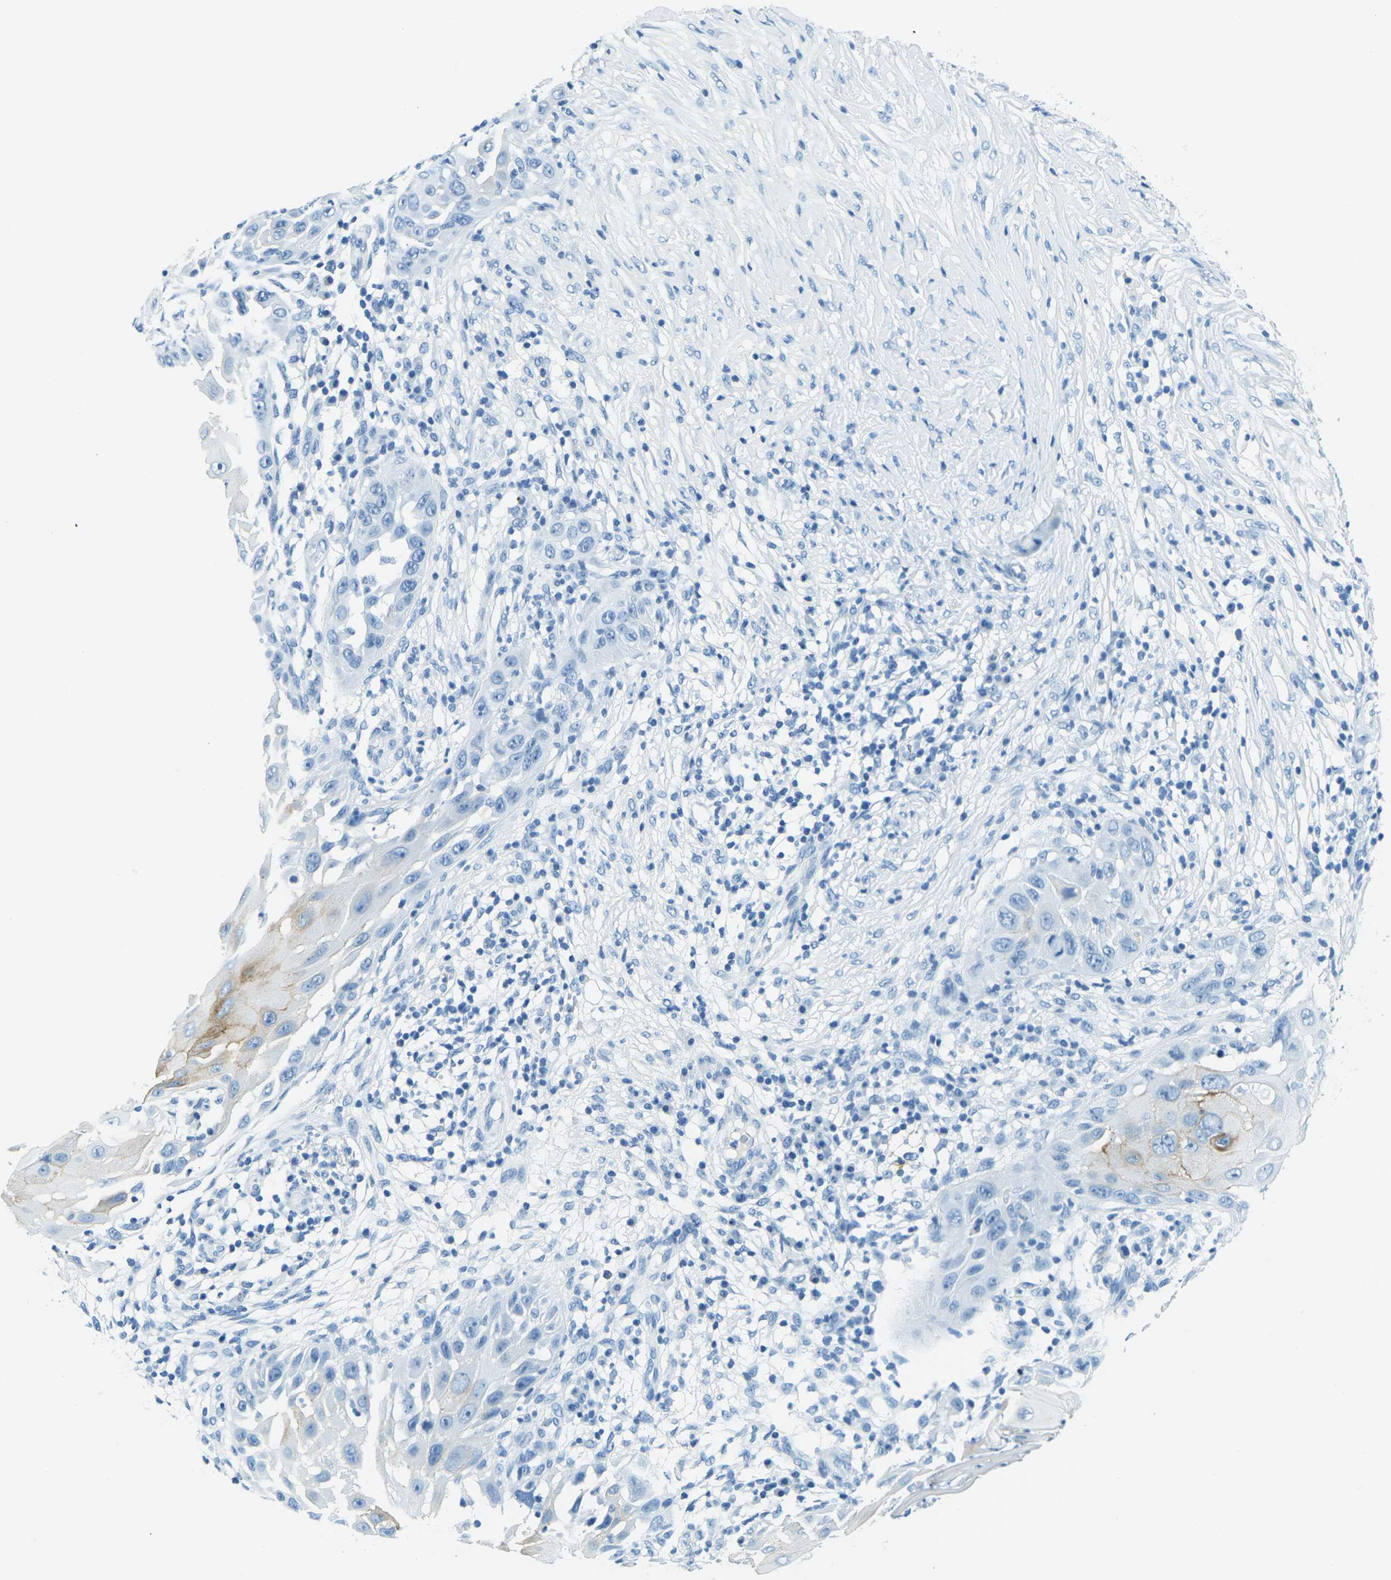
{"staining": {"intensity": "negative", "quantity": "none", "location": "none"}, "tissue": "skin cancer", "cell_type": "Tumor cells", "image_type": "cancer", "snomed": [{"axis": "morphology", "description": "Squamous cell carcinoma, NOS"}, {"axis": "topography", "description": "Skin"}], "caption": "A micrograph of skin squamous cell carcinoma stained for a protein demonstrates no brown staining in tumor cells.", "gene": "OCLN", "patient": {"sex": "female", "age": 44}}